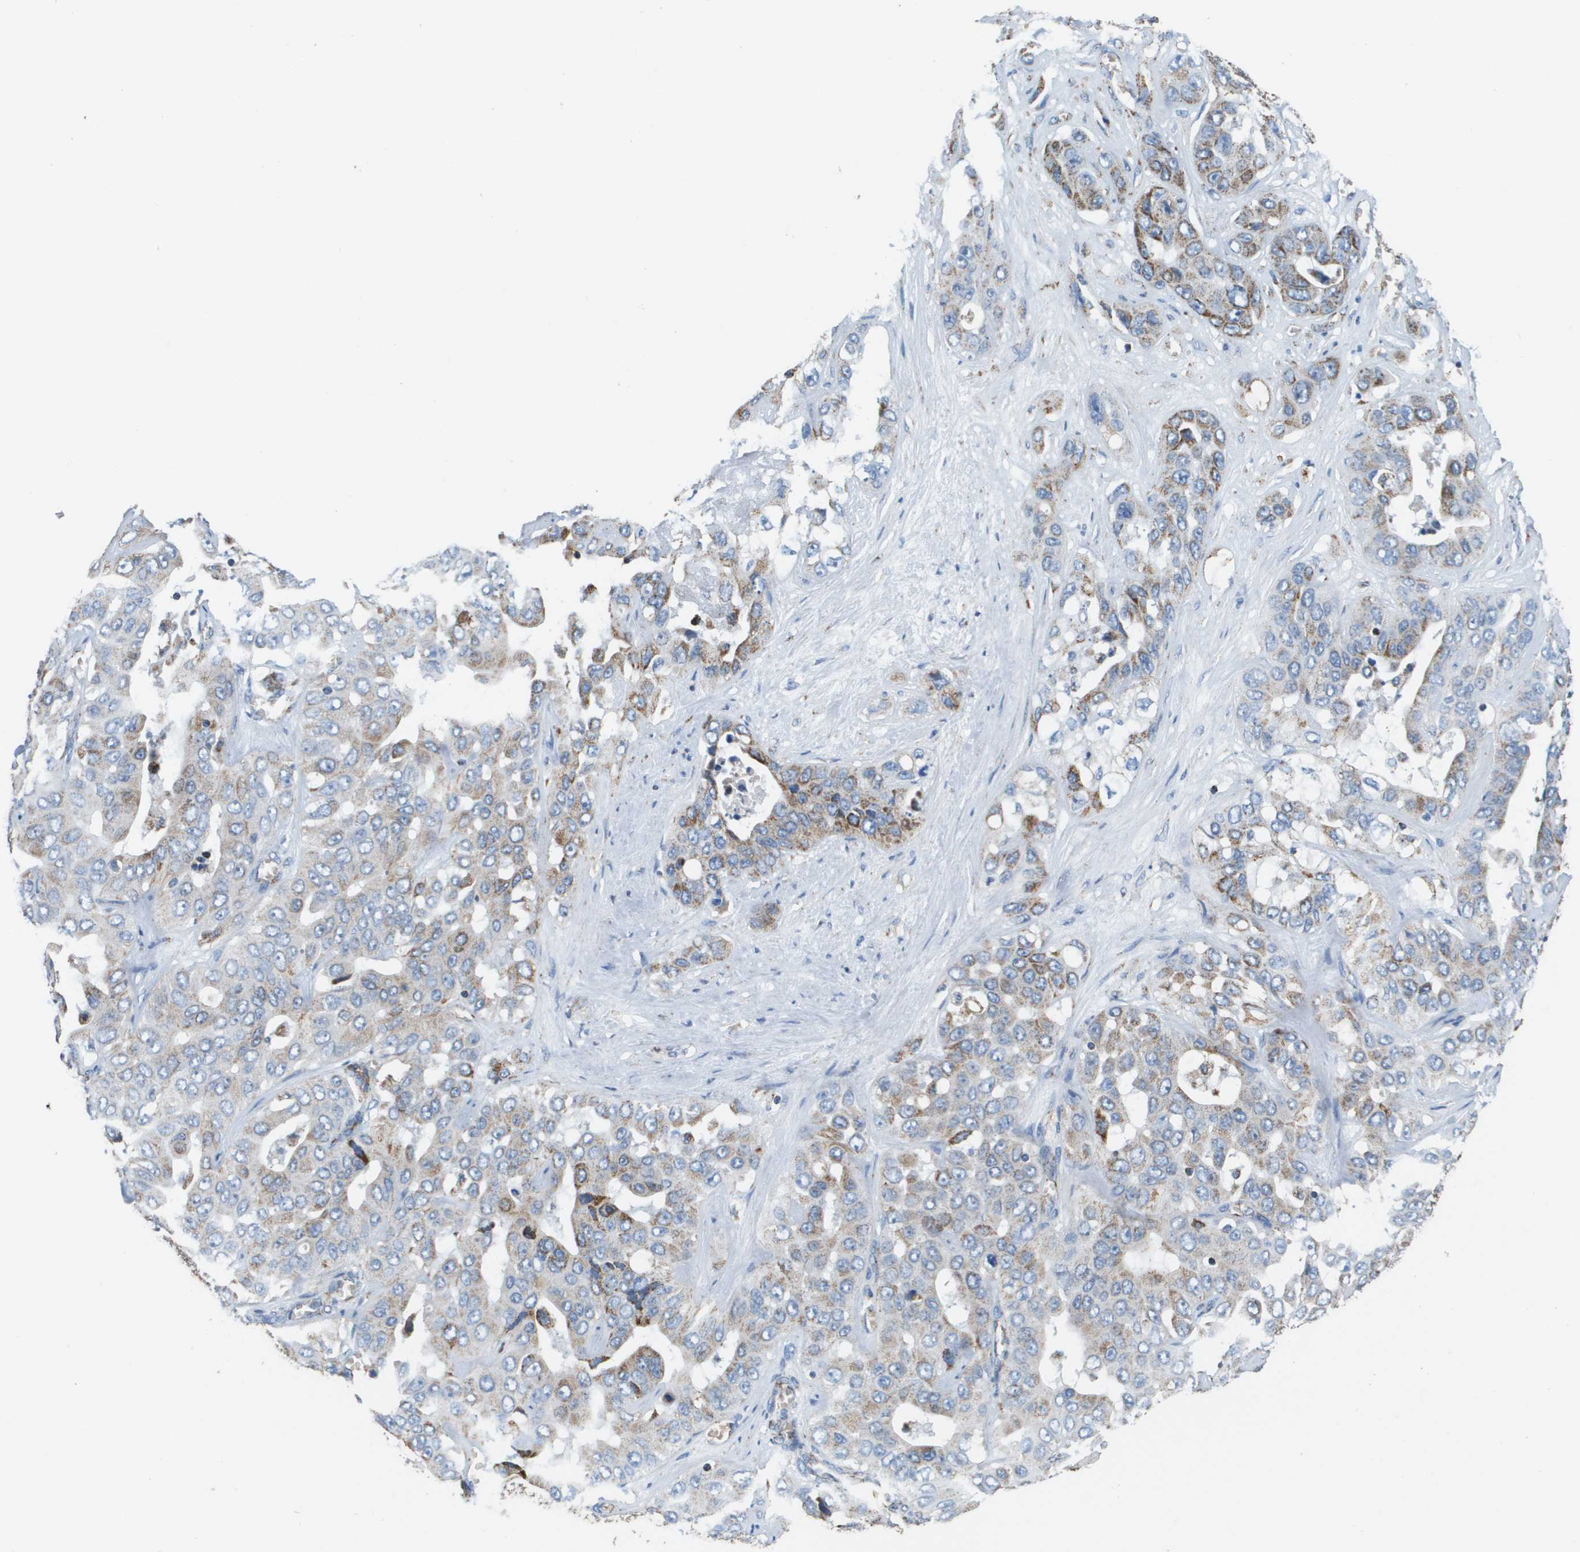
{"staining": {"intensity": "moderate", "quantity": ">75%", "location": "cytoplasmic/membranous"}, "tissue": "liver cancer", "cell_type": "Tumor cells", "image_type": "cancer", "snomed": [{"axis": "morphology", "description": "Cholangiocarcinoma"}, {"axis": "topography", "description": "Liver"}], "caption": "About >75% of tumor cells in human cholangiocarcinoma (liver) exhibit moderate cytoplasmic/membranous protein staining as visualized by brown immunohistochemical staining.", "gene": "ATP5F1B", "patient": {"sex": "female", "age": 52}}